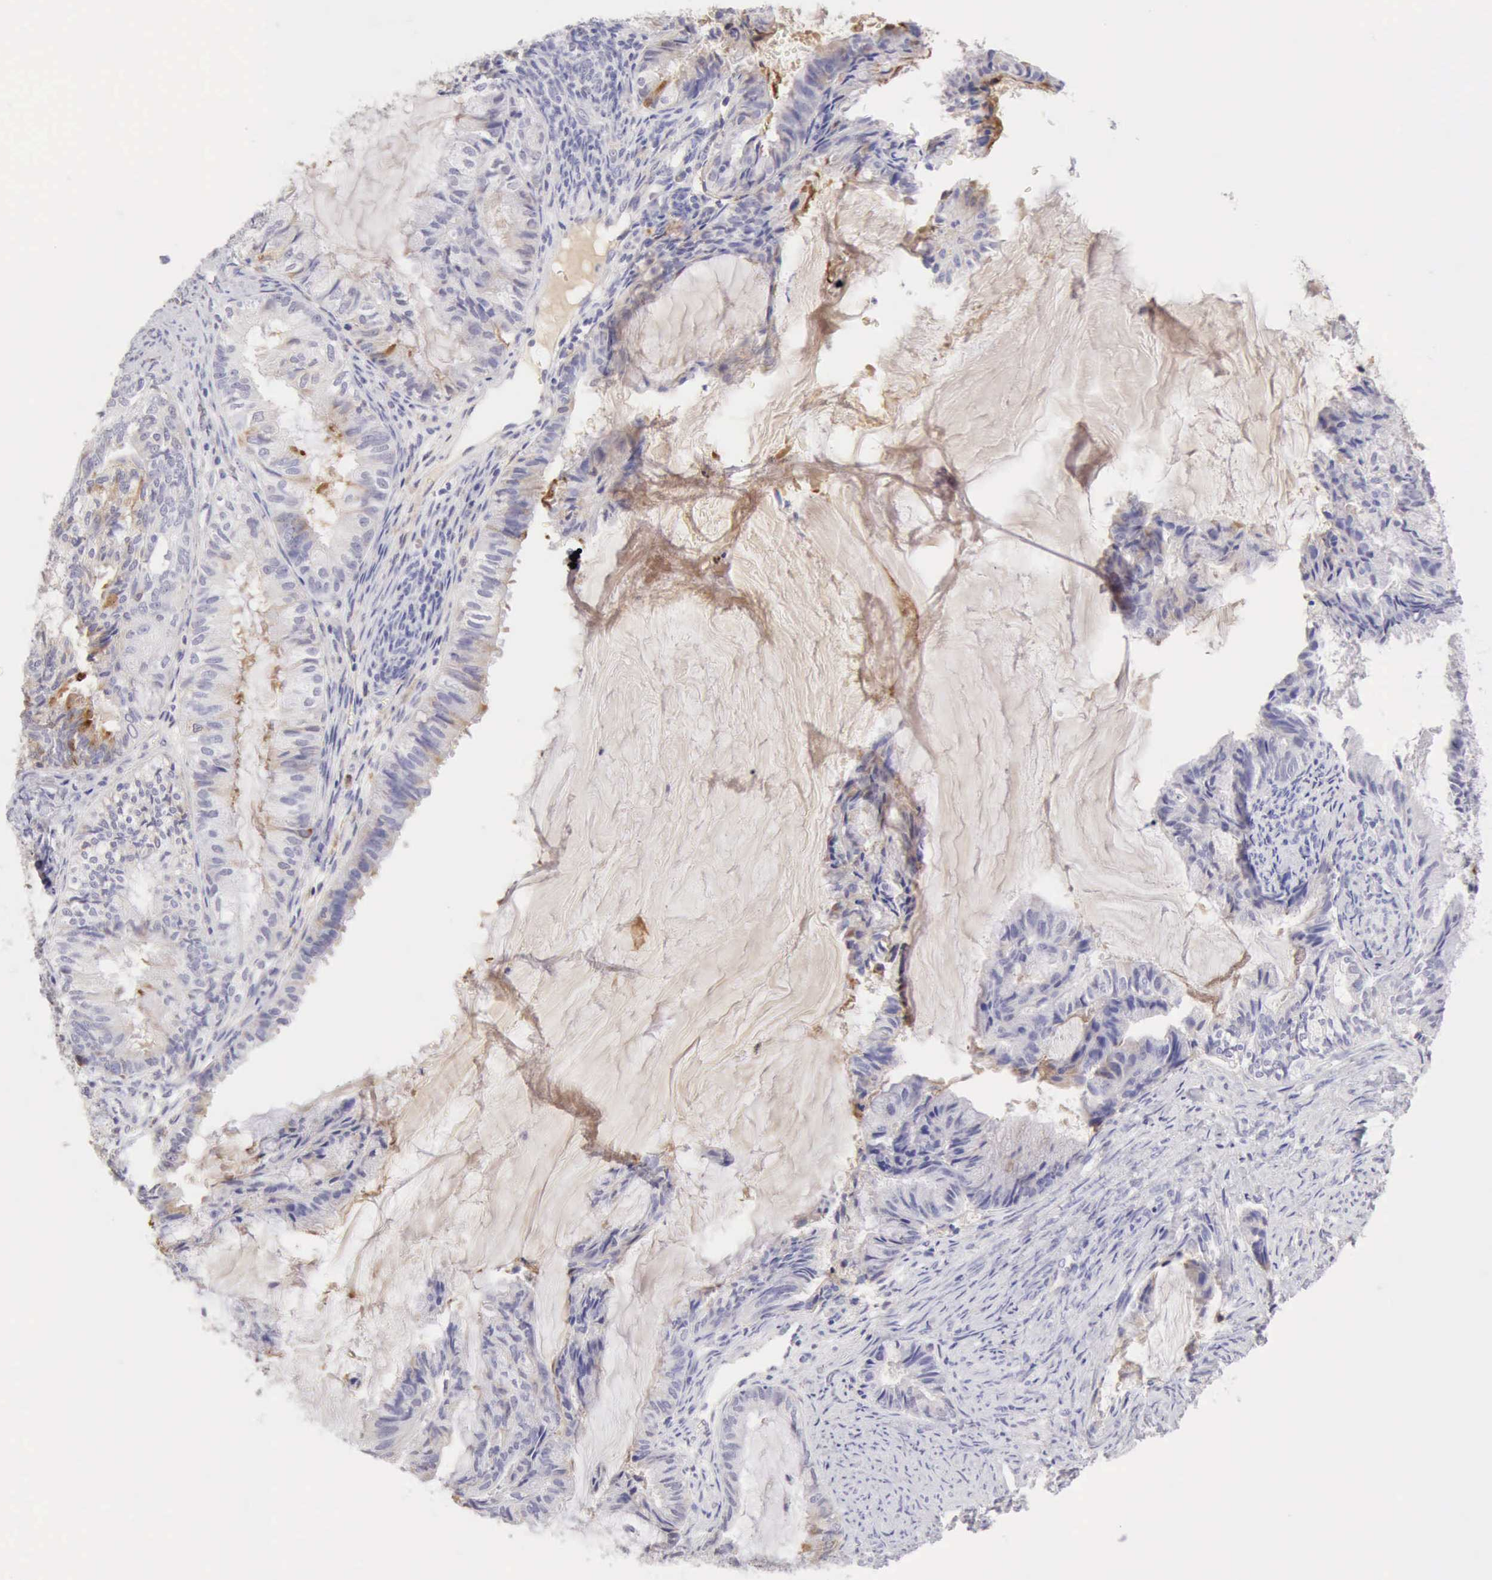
{"staining": {"intensity": "weak", "quantity": "<25%", "location": "cytoplasmic/membranous"}, "tissue": "endometrial cancer", "cell_type": "Tumor cells", "image_type": "cancer", "snomed": [{"axis": "morphology", "description": "Adenocarcinoma, NOS"}, {"axis": "topography", "description": "Endometrium"}], "caption": "The histopathology image demonstrates no staining of tumor cells in adenocarcinoma (endometrial).", "gene": "RNASE1", "patient": {"sex": "female", "age": 86}}